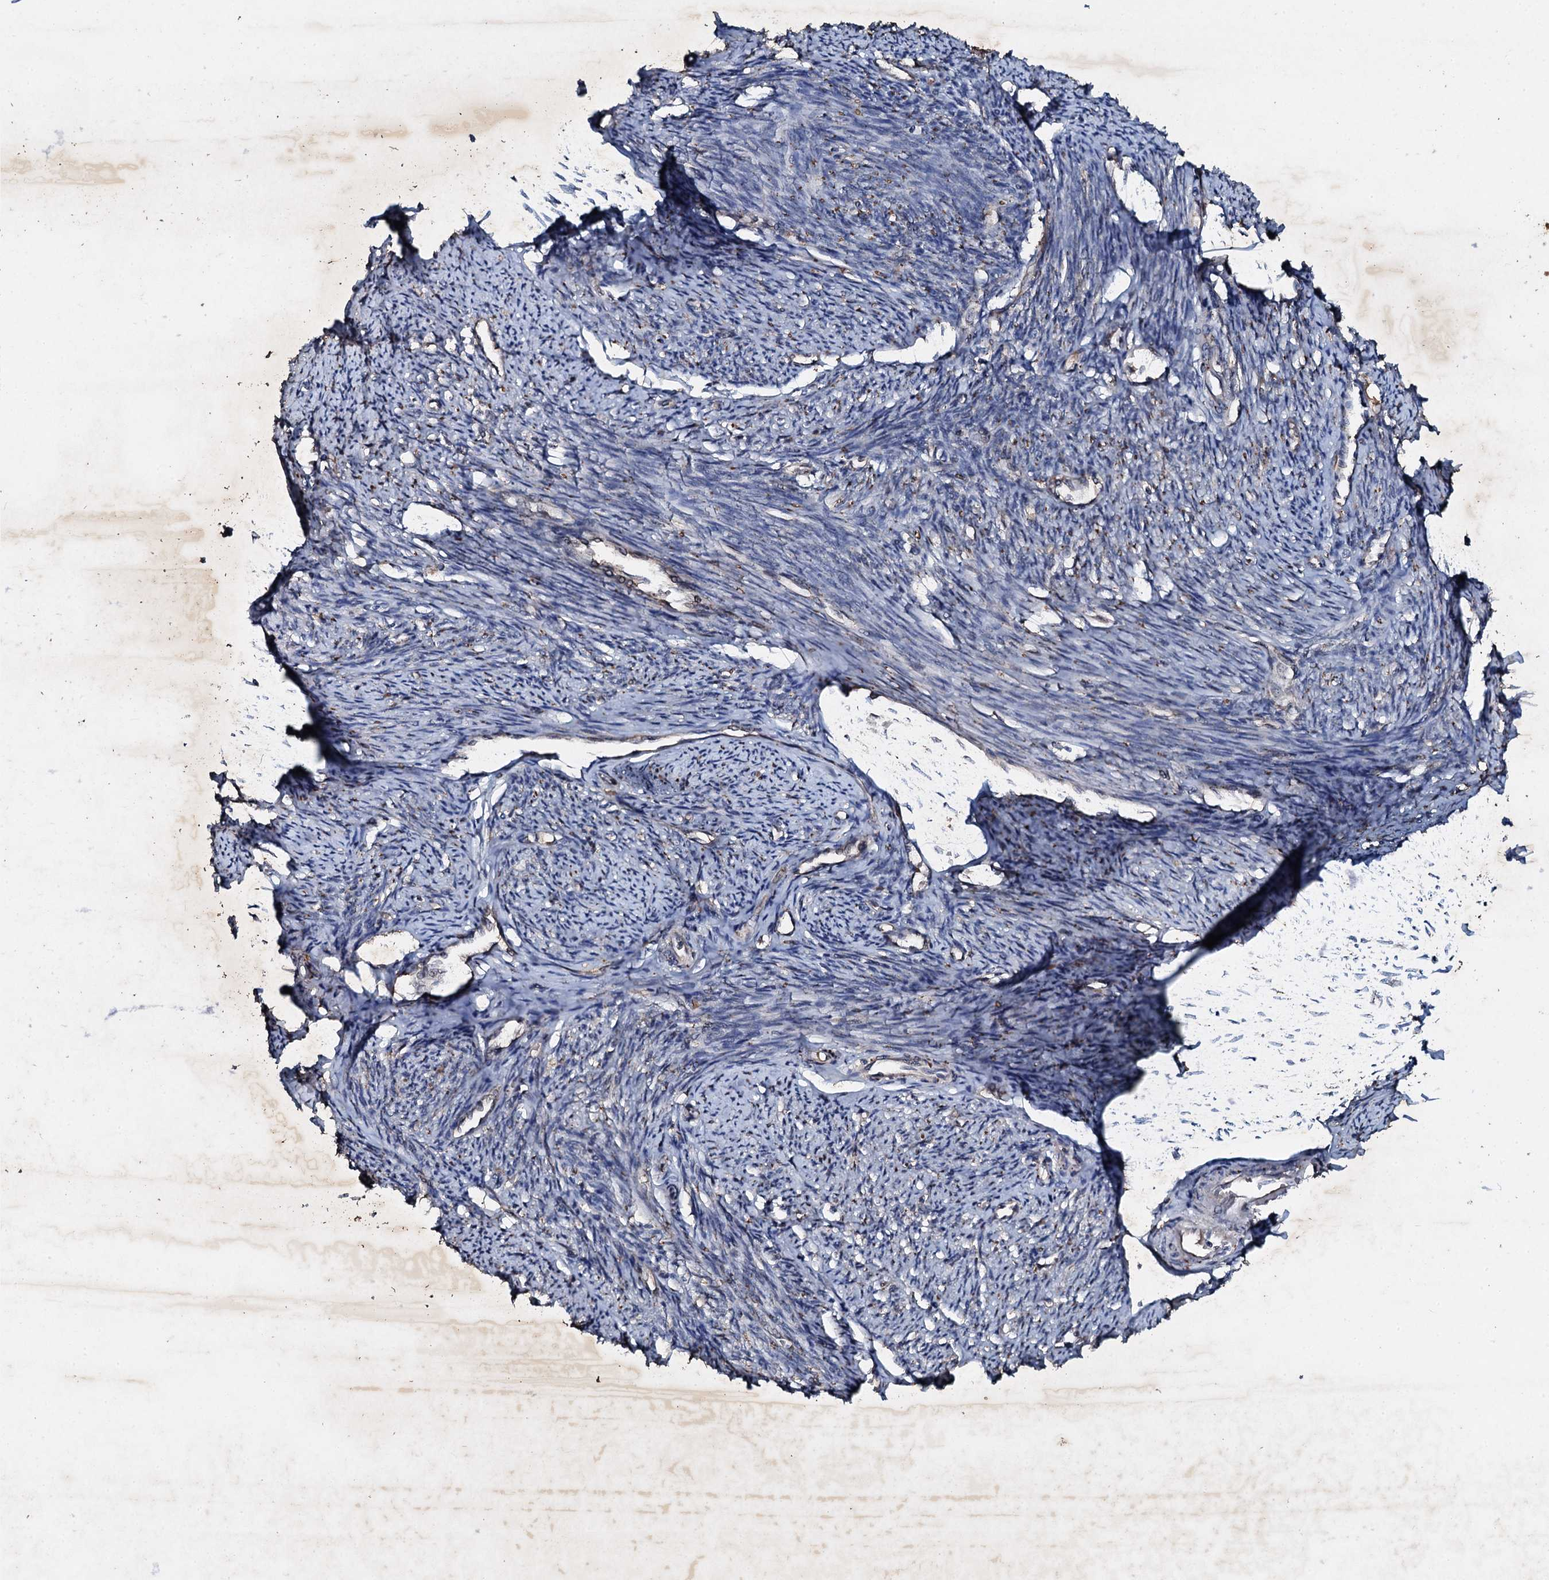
{"staining": {"intensity": "weak", "quantity": "25%-75%", "location": "cytoplasmic/membranous"}, "tissue": "smooth muscle", "cell_type": "Smooth muscle cells", "image_type": "normal", "snomed": [{"axis": "morphology", "description": "Normal tissue, NOS"}, {"axis": "topography", "description": "Smooth muscle"}, {"axis": "topography", "description": "Uterus"}], "caption": "An immunohistochemistry (IHC) image of benign tissue is shown. Protein staining in brown highlights weak cytoplasmic/membranous positivity in smooth muscle within smooth muscle cells. The staining was performed using DAB to visualize the protein expression in brown, while the nuclei were stained in blue with hematoxylin (Magnification: 20x).", "gene": "ADAMTS10", "patient": {"sex": "female", "age": 59}}